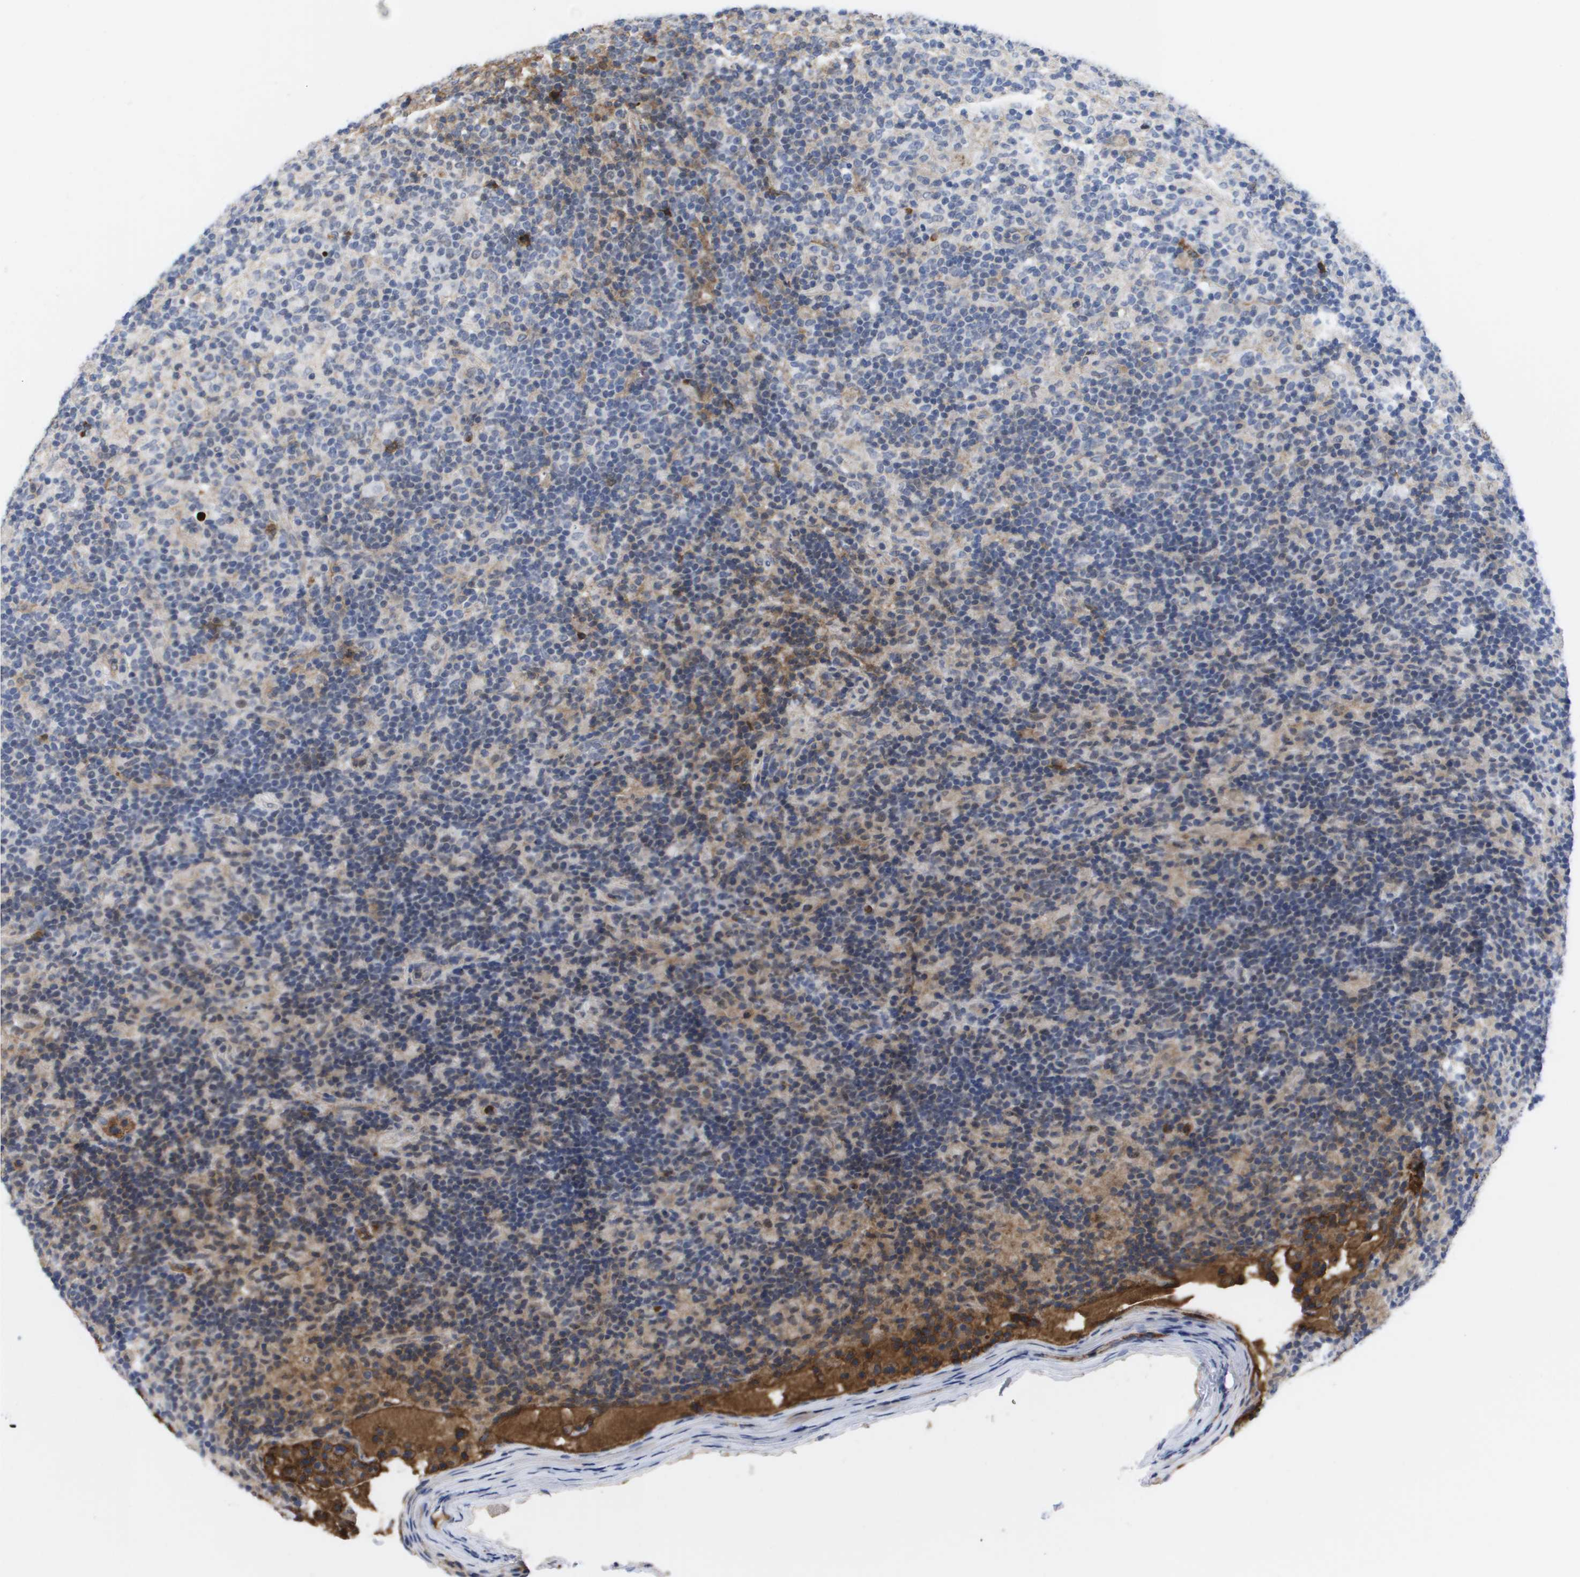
{"staining": {"intensity": "weak", "quantity": "25%-75%", "location": "cytoplasmic/membranous"}, "tissue": "lymphoma", "cell_type": "Tumor cells", "image_type": "cancer", "snomed": [{"axis": "morphology", "description": "Hodgkin's disease, NOS"}, {"axis": "topography", "description": "Lymph node"}], "caption": "DAB (3,3'-diaminobenzidine) immunohistochemical staining of Hodgkin's disease exhibits weak cytoplasmic/membranous protein positivity in approximately 25%-75% of tumor cells.", "gene": "SERPINC1", "patient": {"sex": "male", "age": 70}}